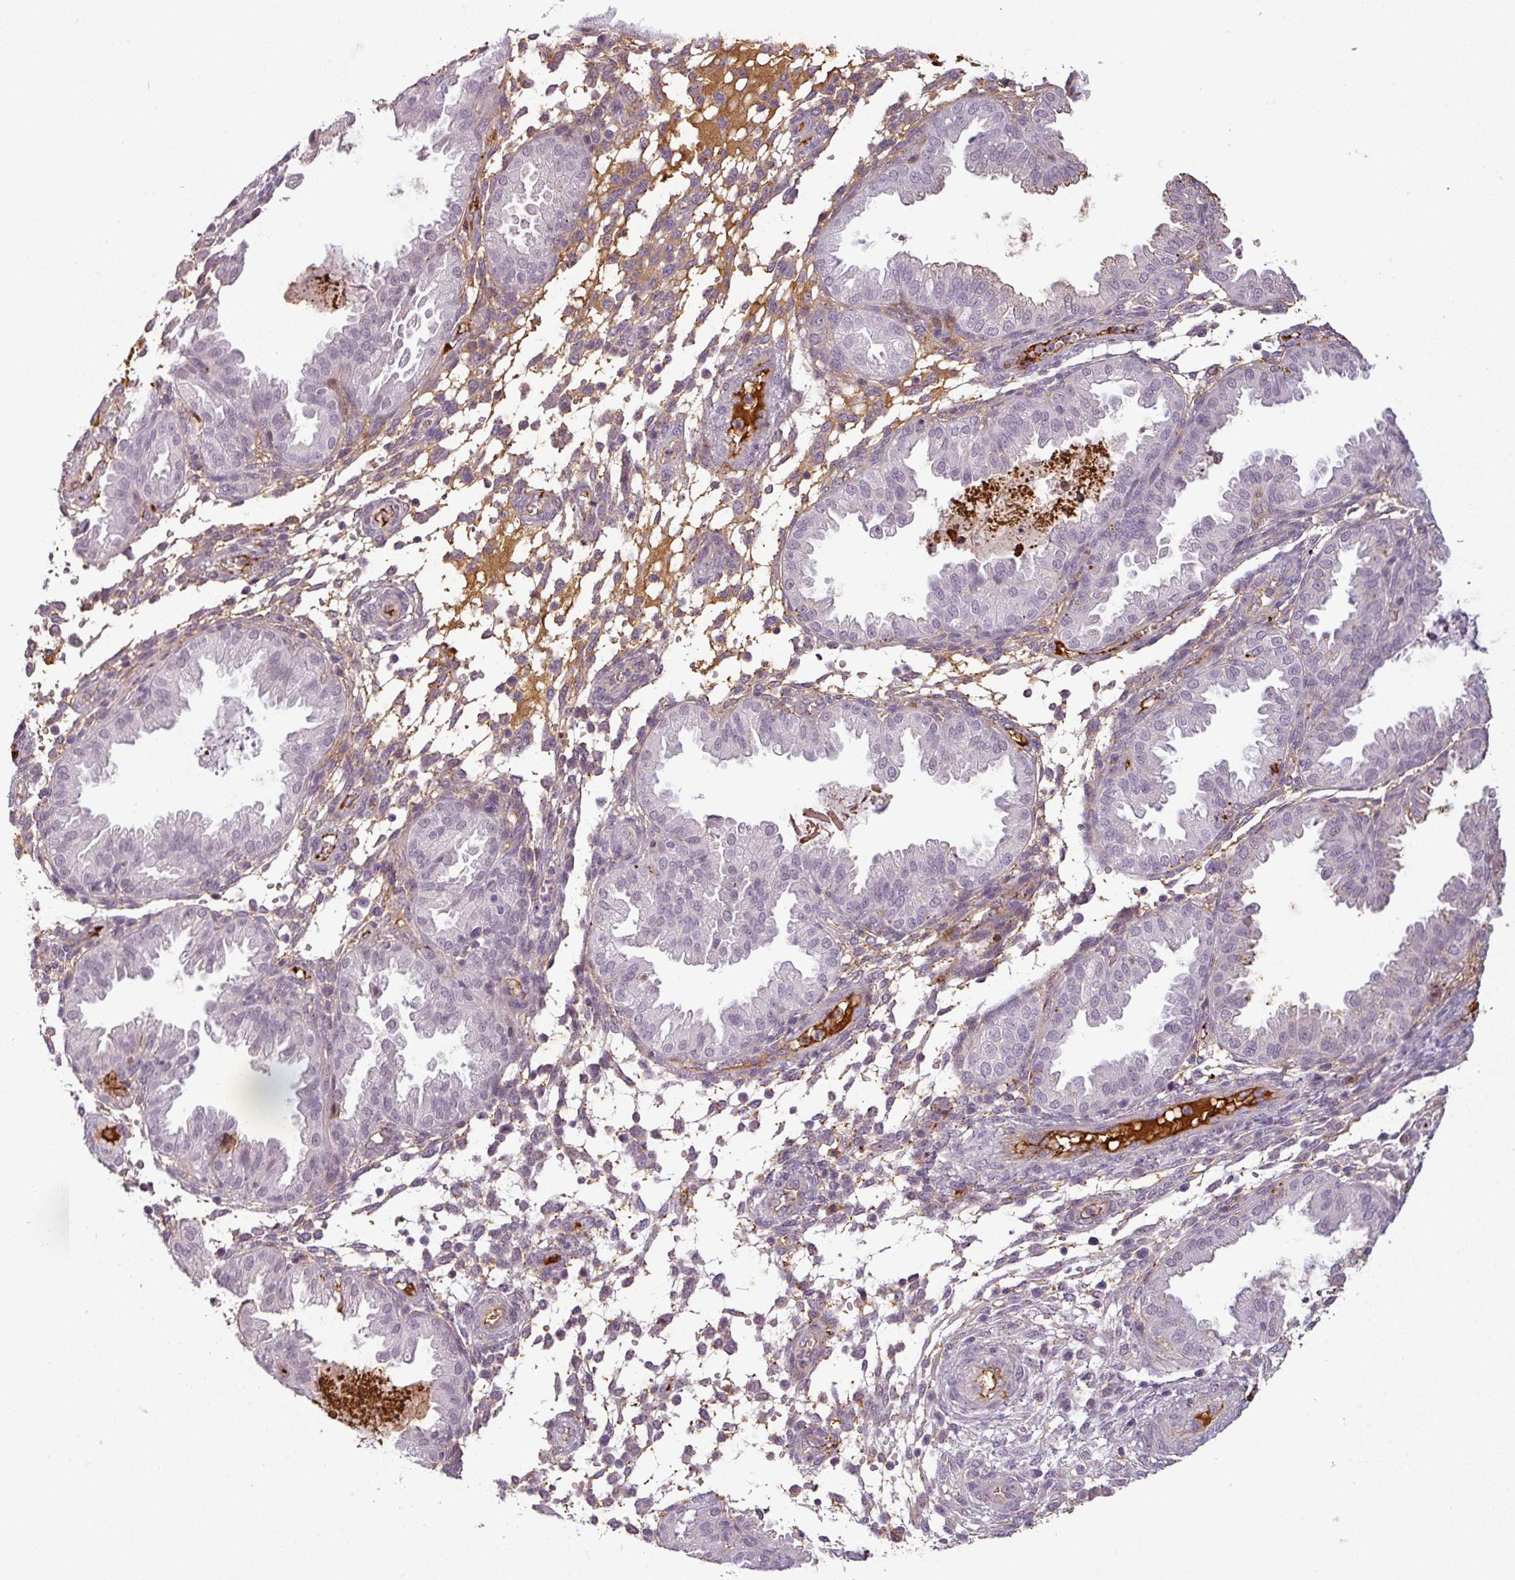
{"staining": {"intensity": "negative", "quantity": "none", "location": "none"}, "tissue": "endometrium", "cell_type": "Cells in endometrial stroma", "image_type": "normal", "snomed": [{"axis": "morphology", "description": "Normal tissue, NOS"}, {"axis": "topography", "description": "Endometrium"}], "caption": "Cells in endometrial stroma show no significant protein expression in unremarkable endometrium. (DAB IHC, high magnification).", "gene": "APOC1", "patient": {"sex": "female", "age": 33}}